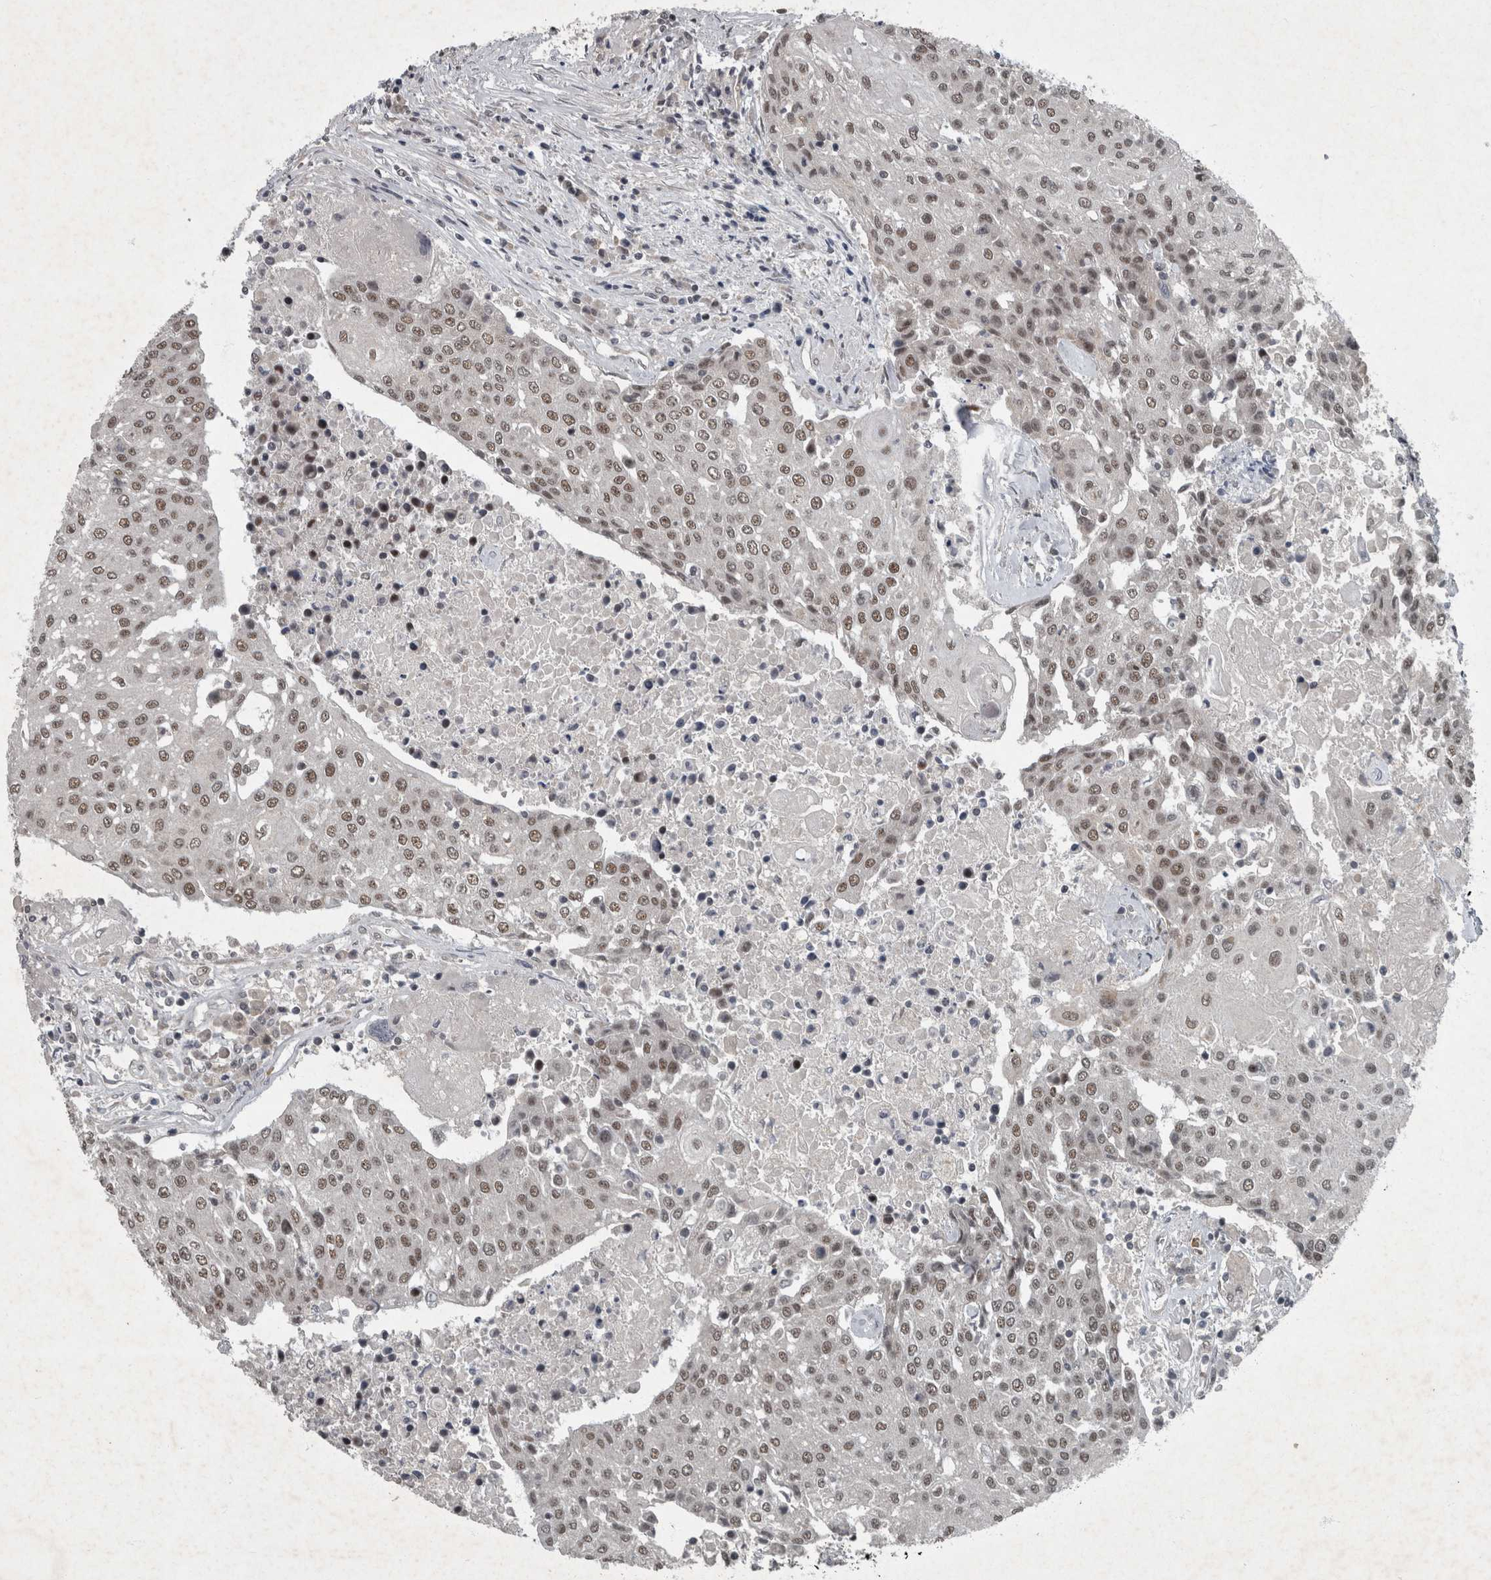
{"staining": {"intensity": "moderate", "quantity": ">75%", "location": "nuclear"}, "tissue": "urothelial cancer", "cell_type": "Tumor cells", "image_type": "cancer", "snomed": [{"axis": "morphology", "description": "Urothelial carcinoma, High grade"}, {"axis": "topography", "description": "Urinary bladder"}], "caption": "This image demonstrates urothelial cancer stained with IHC to label a protein in brown. The nuclear of tumor cells show moderate positivity for the protein. Nuclei are counter-stained blue.", "gene": "WDR33", "patient": {"sex": "female", "age": 85}}